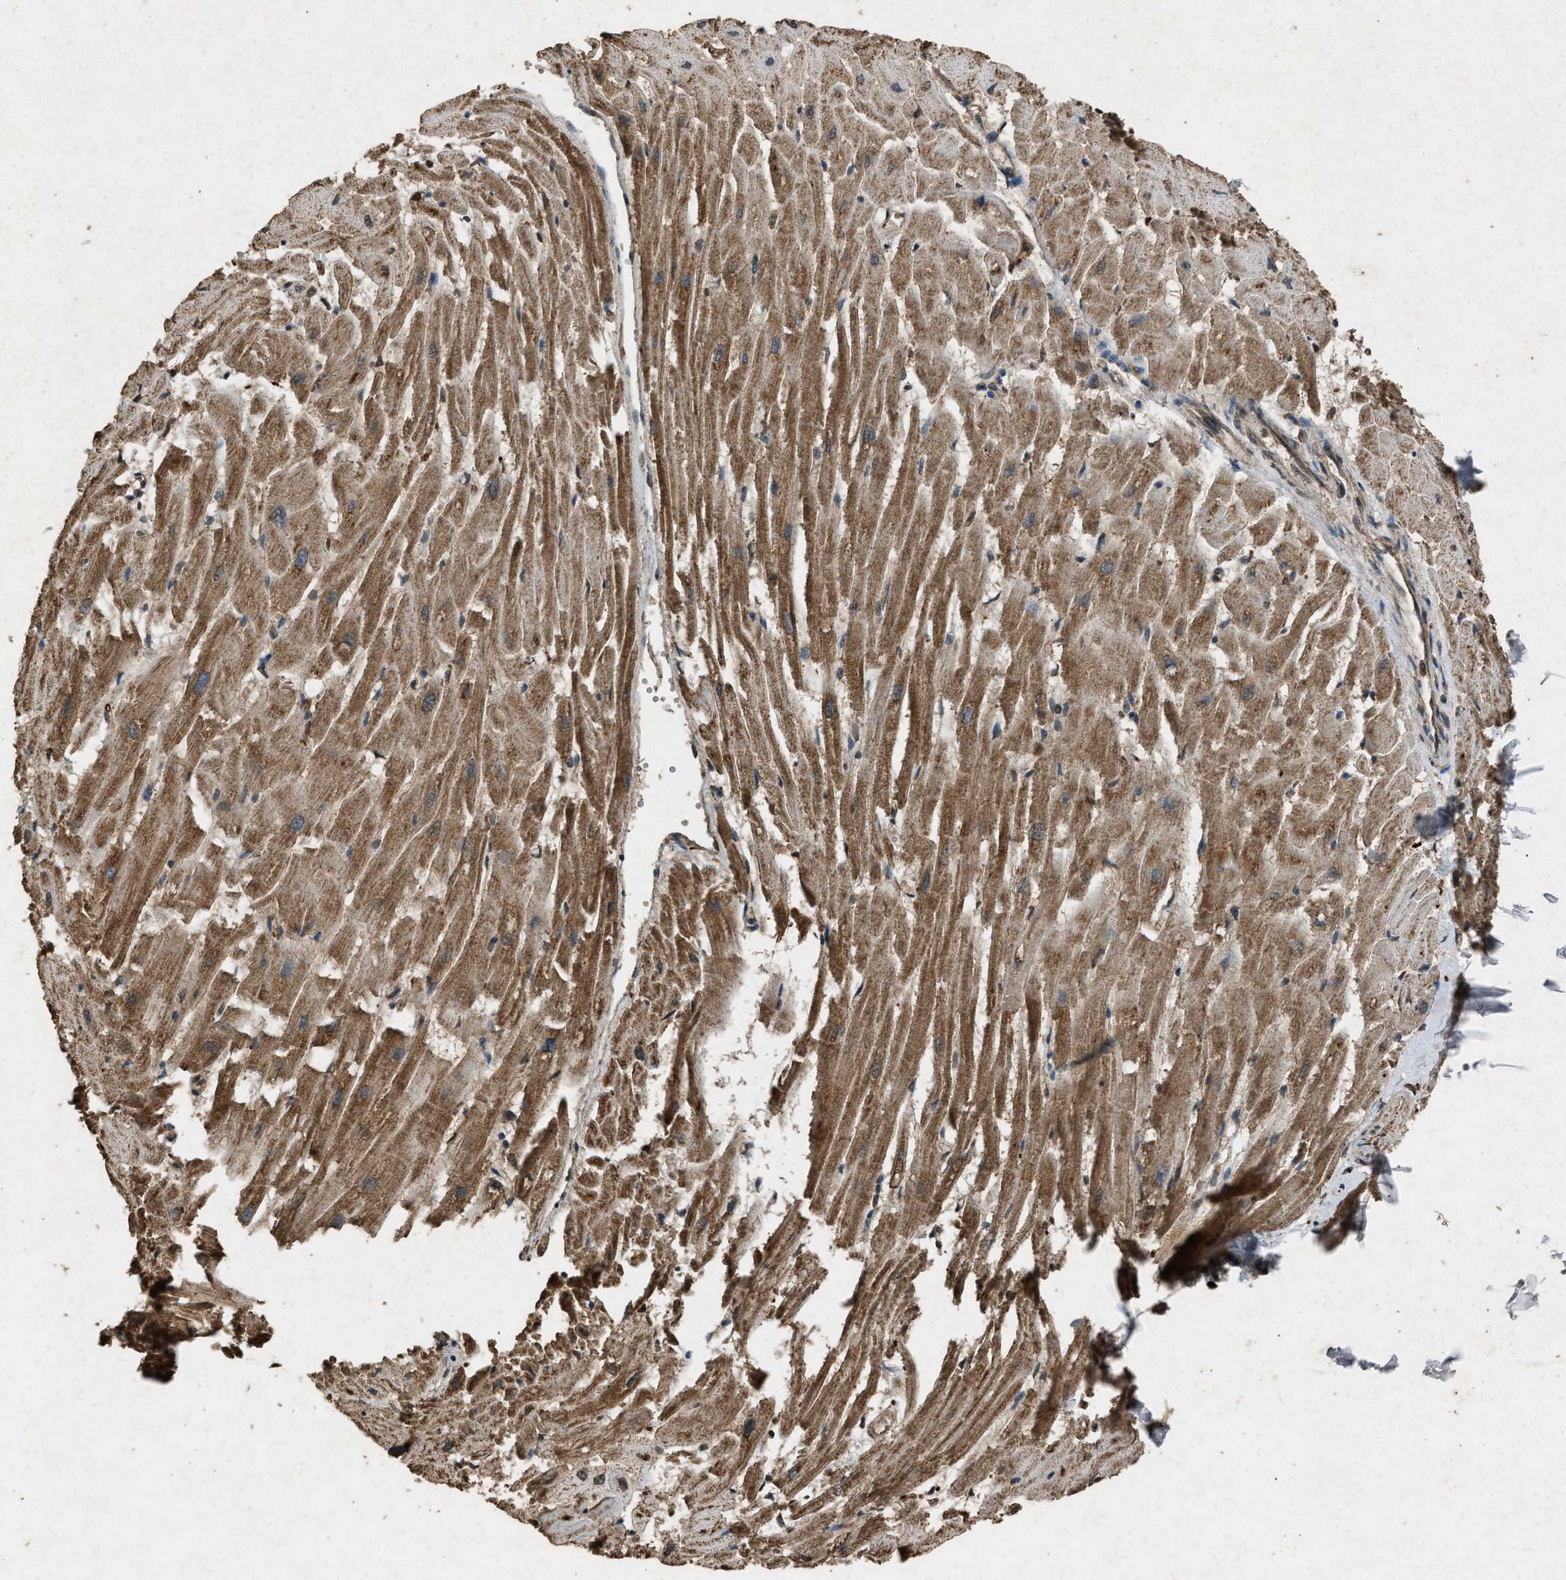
{"staining": {"intensity": "moderate", "quantity": ">75%", "location": "cytoplasmic/membranous"}, "tissue": "heart muscle", "cell_type": "Cardiomyocytes", "image_type": "normal", "snomed": [{"axis": "morphology", "description": "Normal tissue, NOS"}, {"axis": "topography", "description": "Heart"}], "caption": "Immunohistochemistry of normal heart muscle shows medium levels of moderate cytoplasmic/membranous expression in about >75% of cardiomyocytes. (DAB IHC, brown staining for protein, blue staining for nuclei).", "gene": "OAS1", "patient": {"sex": "female", "age": 19}}